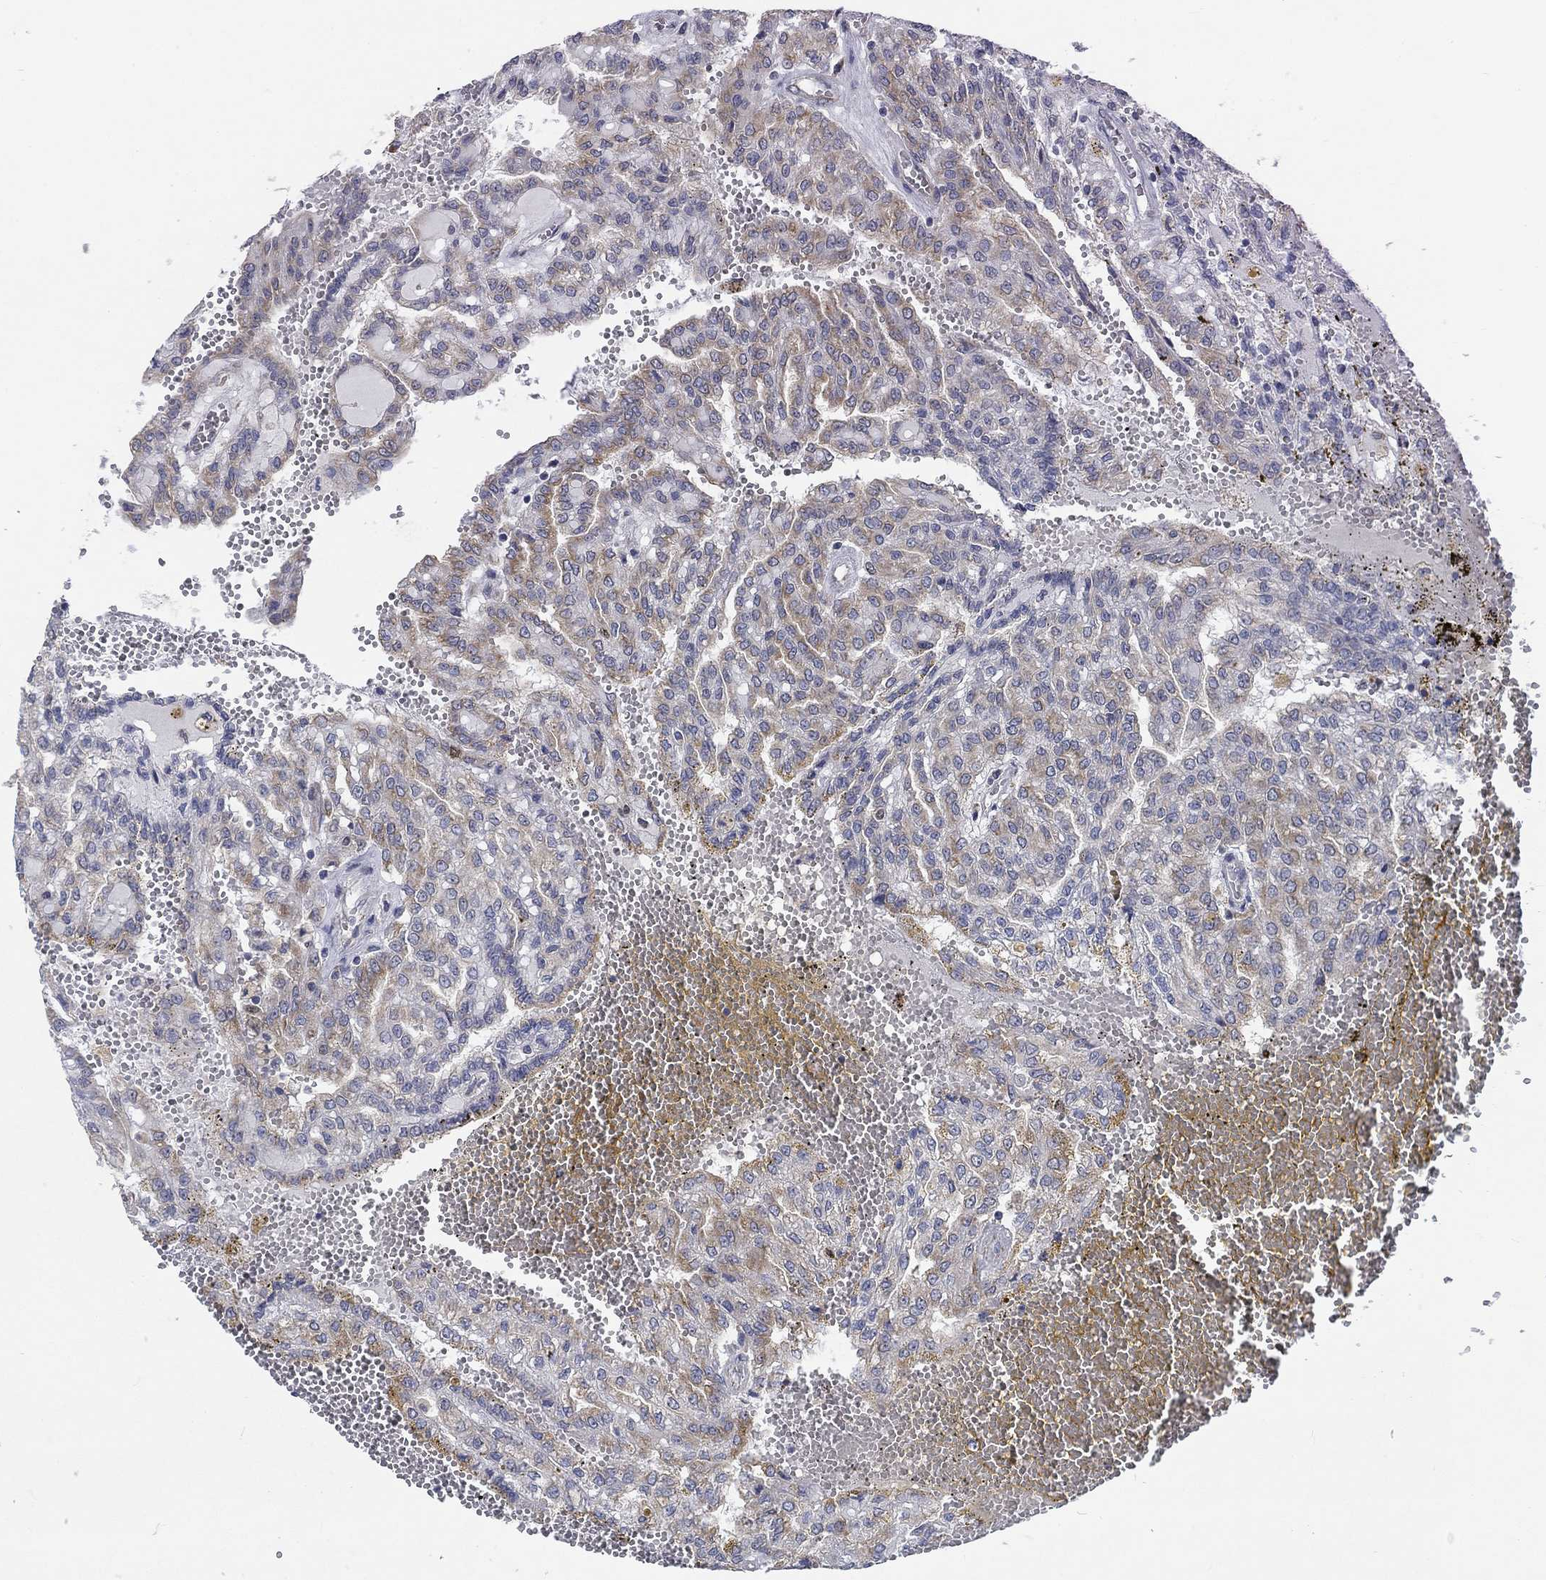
{"staining": {"intensity": "weak", "quantity": ">75%", "location": "cytoplasmic/membranous"}, "tissue": "renal cancer", "cell_type": "Tumor cells", "image_type": "cancer", "snomed": [{"axis": "morphology", "description": "Adenocarcinoma, NOS"}, {"axis": "topography", "description": "Kidney"}], "caption": "IHC (DAB (3,3'-diaminobenzidine)) staining of renal cancer (adenocarcinoma) exhibits weak cytoplasmic/membranous protein expression in approximately >75% of tumor cells.", "gene": "MMP24", "patient": {"sex": "male", "age": 63}}